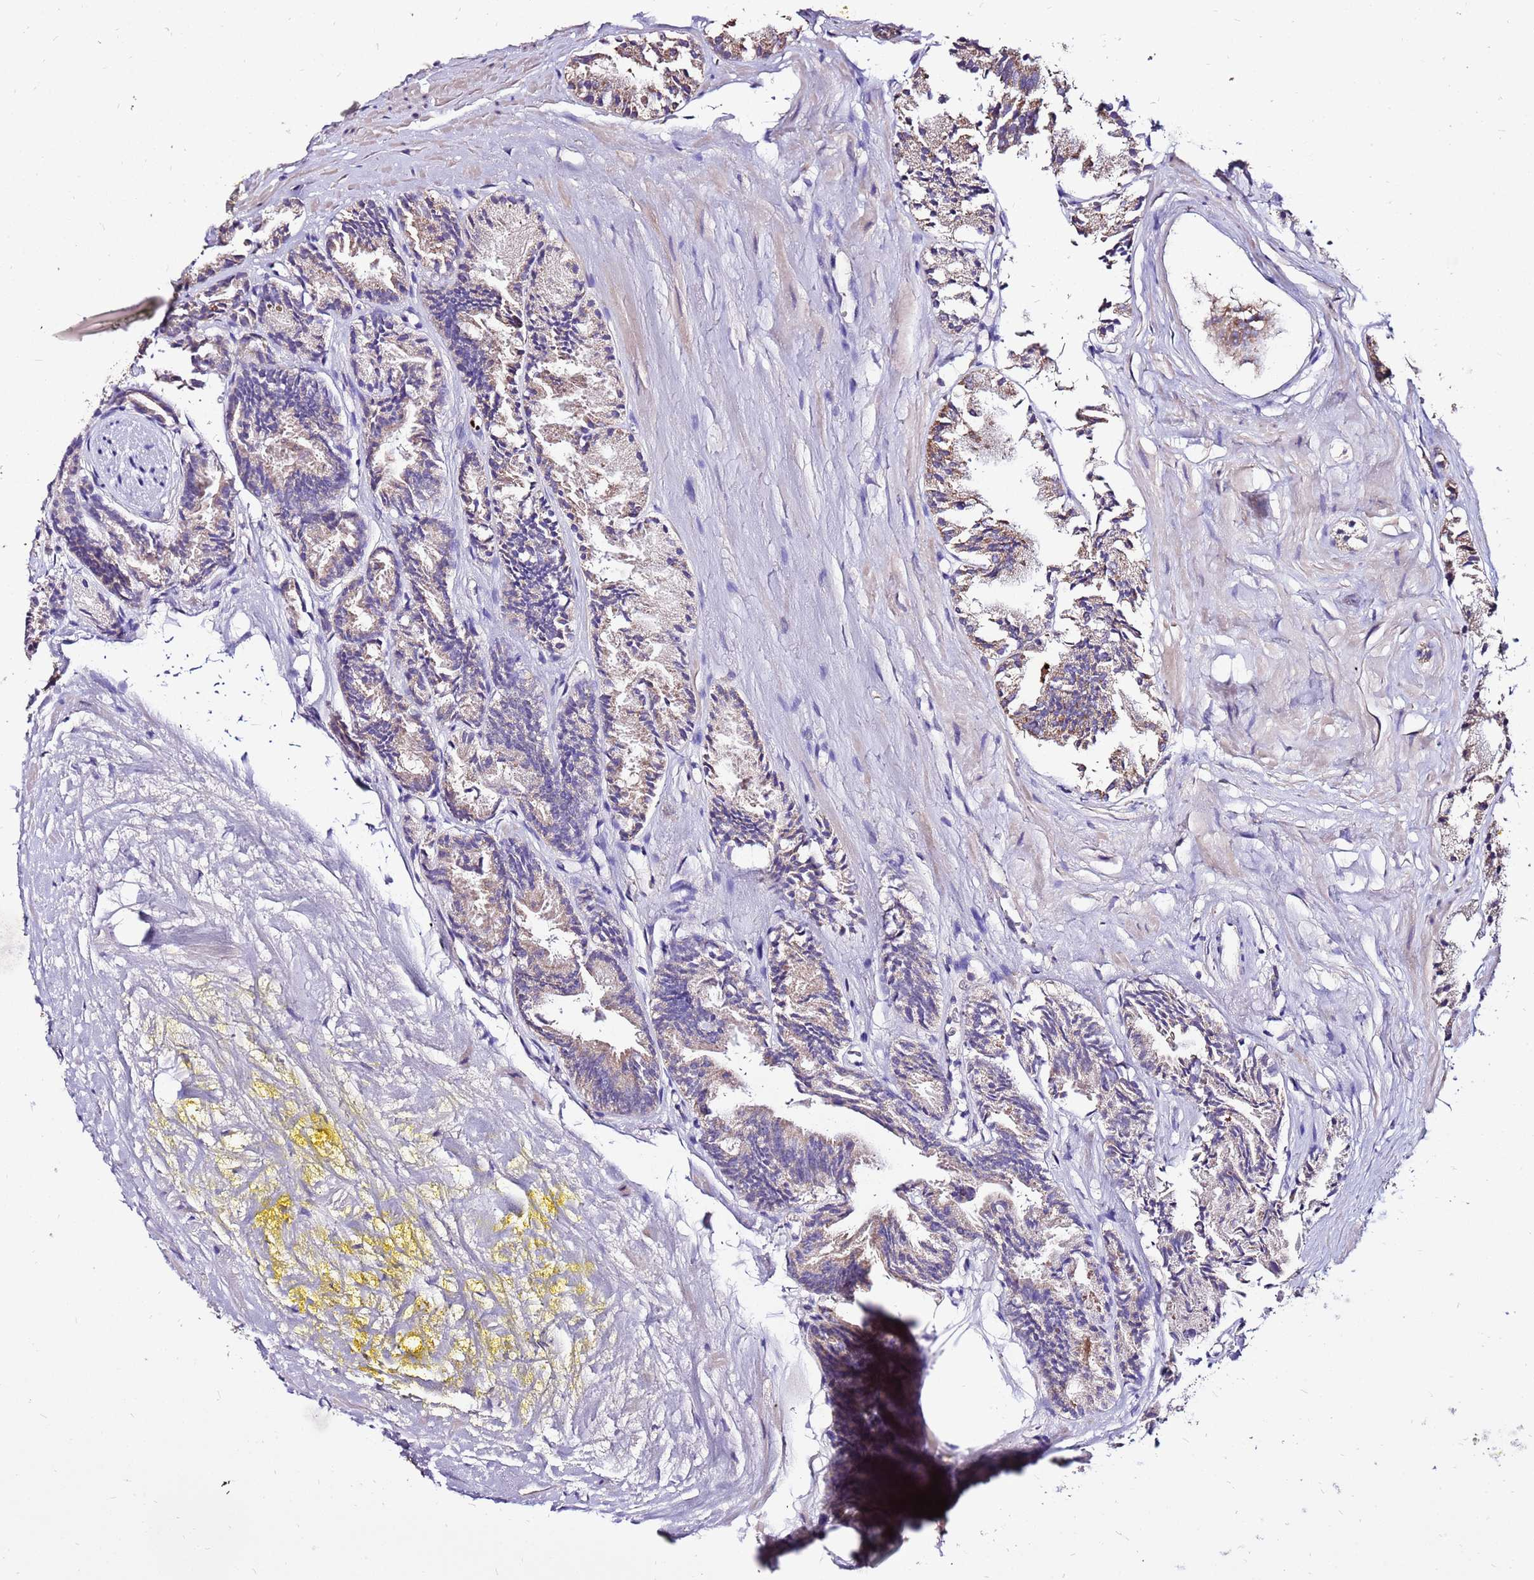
{"staining": {"intensity": "weak", "quantity": "<25%", "location": "cytoplasmic/membranous"}, "tissue": "prostate cancer", "cell_type": "Tumor cells", "image_type": "cancer", "snomed": [{"axis": "morphology", "description": "Adenocarcinoma, High grade"}, {"axis": "topography", "description": "Prostate"}], "caption": "Tumor cells are negative for brown protein staining in prostate cancer (adenocarcinoma (high-grade)). (Immunohistochemistry, brightfield microscopy, high magnification).", "gene": "SPSB3", "patient": {"sex": "male", "age": 72}}